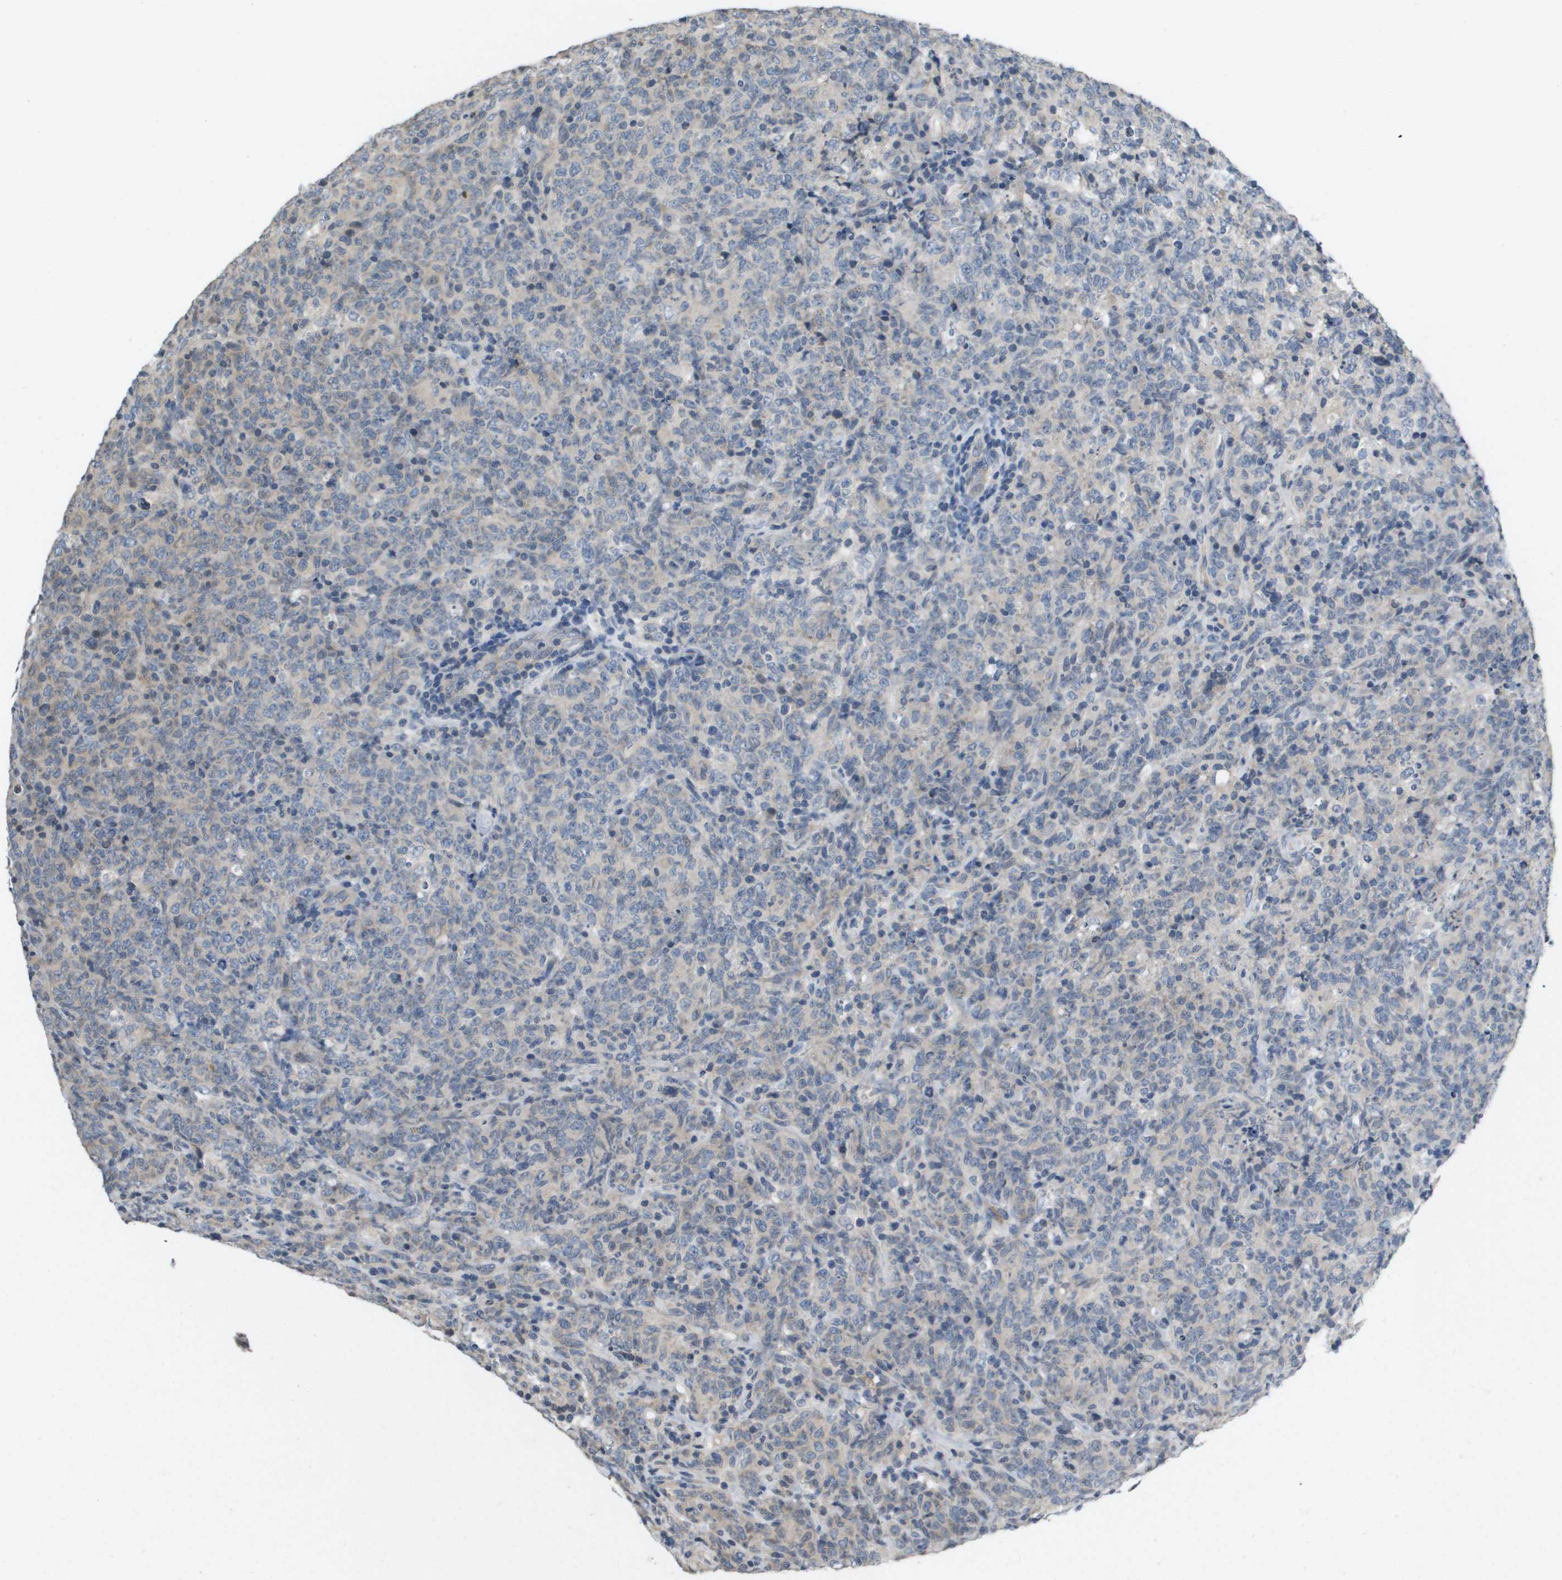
{"staining": {"intensity": "negative", "quantity": "none", "location": "none"}, "tissue": "lymphoma", "cell_type": "Tumor cells", "image_type": "cancer", "snomed": [{"axis": "morphology", "description": "Malignant lymphoma, non-Hodgkin's type, High grade"}, {"axis": "topography", "description": "Tonsil"}], "caption": "The immunohistochemistry (IHC) micrograph has no significant positivity in tumor cells of lymphoma tissue.", "gene": "CAPN11", "patient": {"sex": "female", "age": 36}}